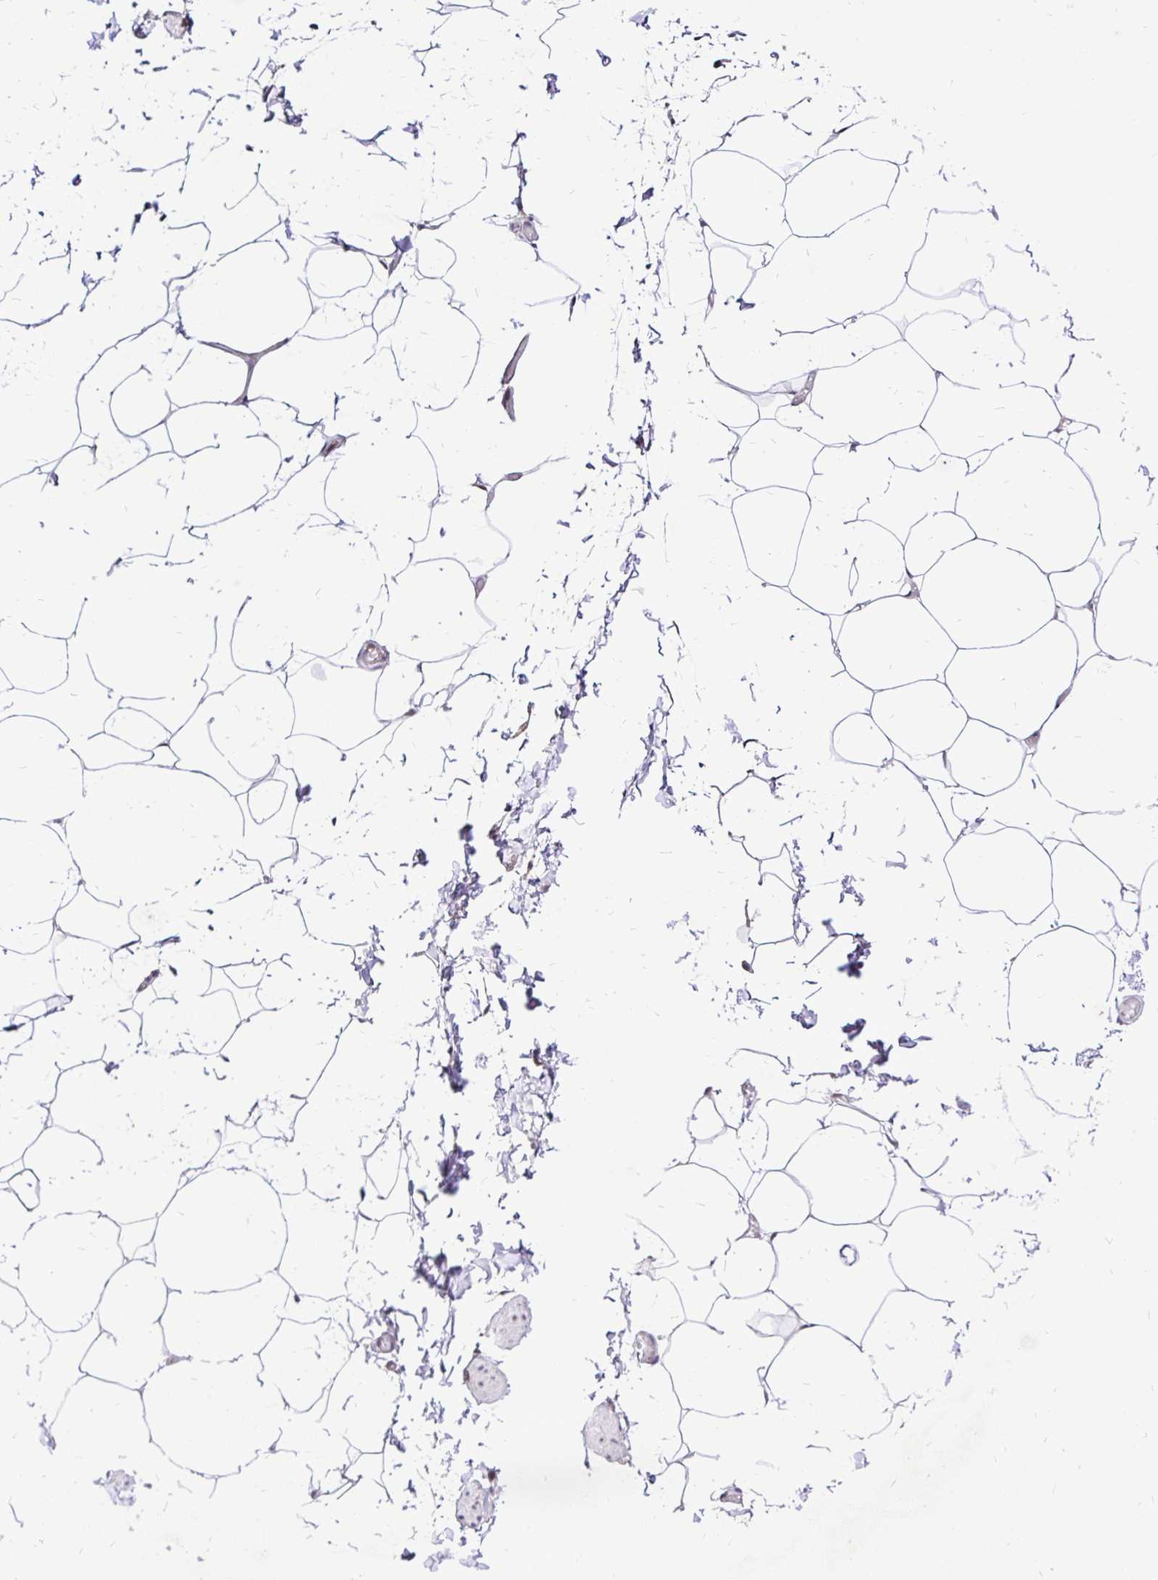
{"staining": {"intensity": "negative", "quantity": "none", "location": "none"}, "tissue": "adipose tissue", "cell_type": "Adipocytes", "image_type": "normal", "snomed": [{"axis": "morphology", "description": "Normal tissue, NOS"}, {"axis": "topography", "description": "Soft tissue"}, {"axis": "topography", "description": "Adipose tissue"}, {"axis": "topography", "description": "Vascular tissue"}, {"axis": "topography", "description": "Peripheral nerve tissue"}], "caption": "Immunohistochemistry micrograph of normal adipose tissue stained for a protein (brown), which demonstrates no staining in adipocytes.", "gene": "UBE2M", "patient": {"sex": "male", "age": 29}}